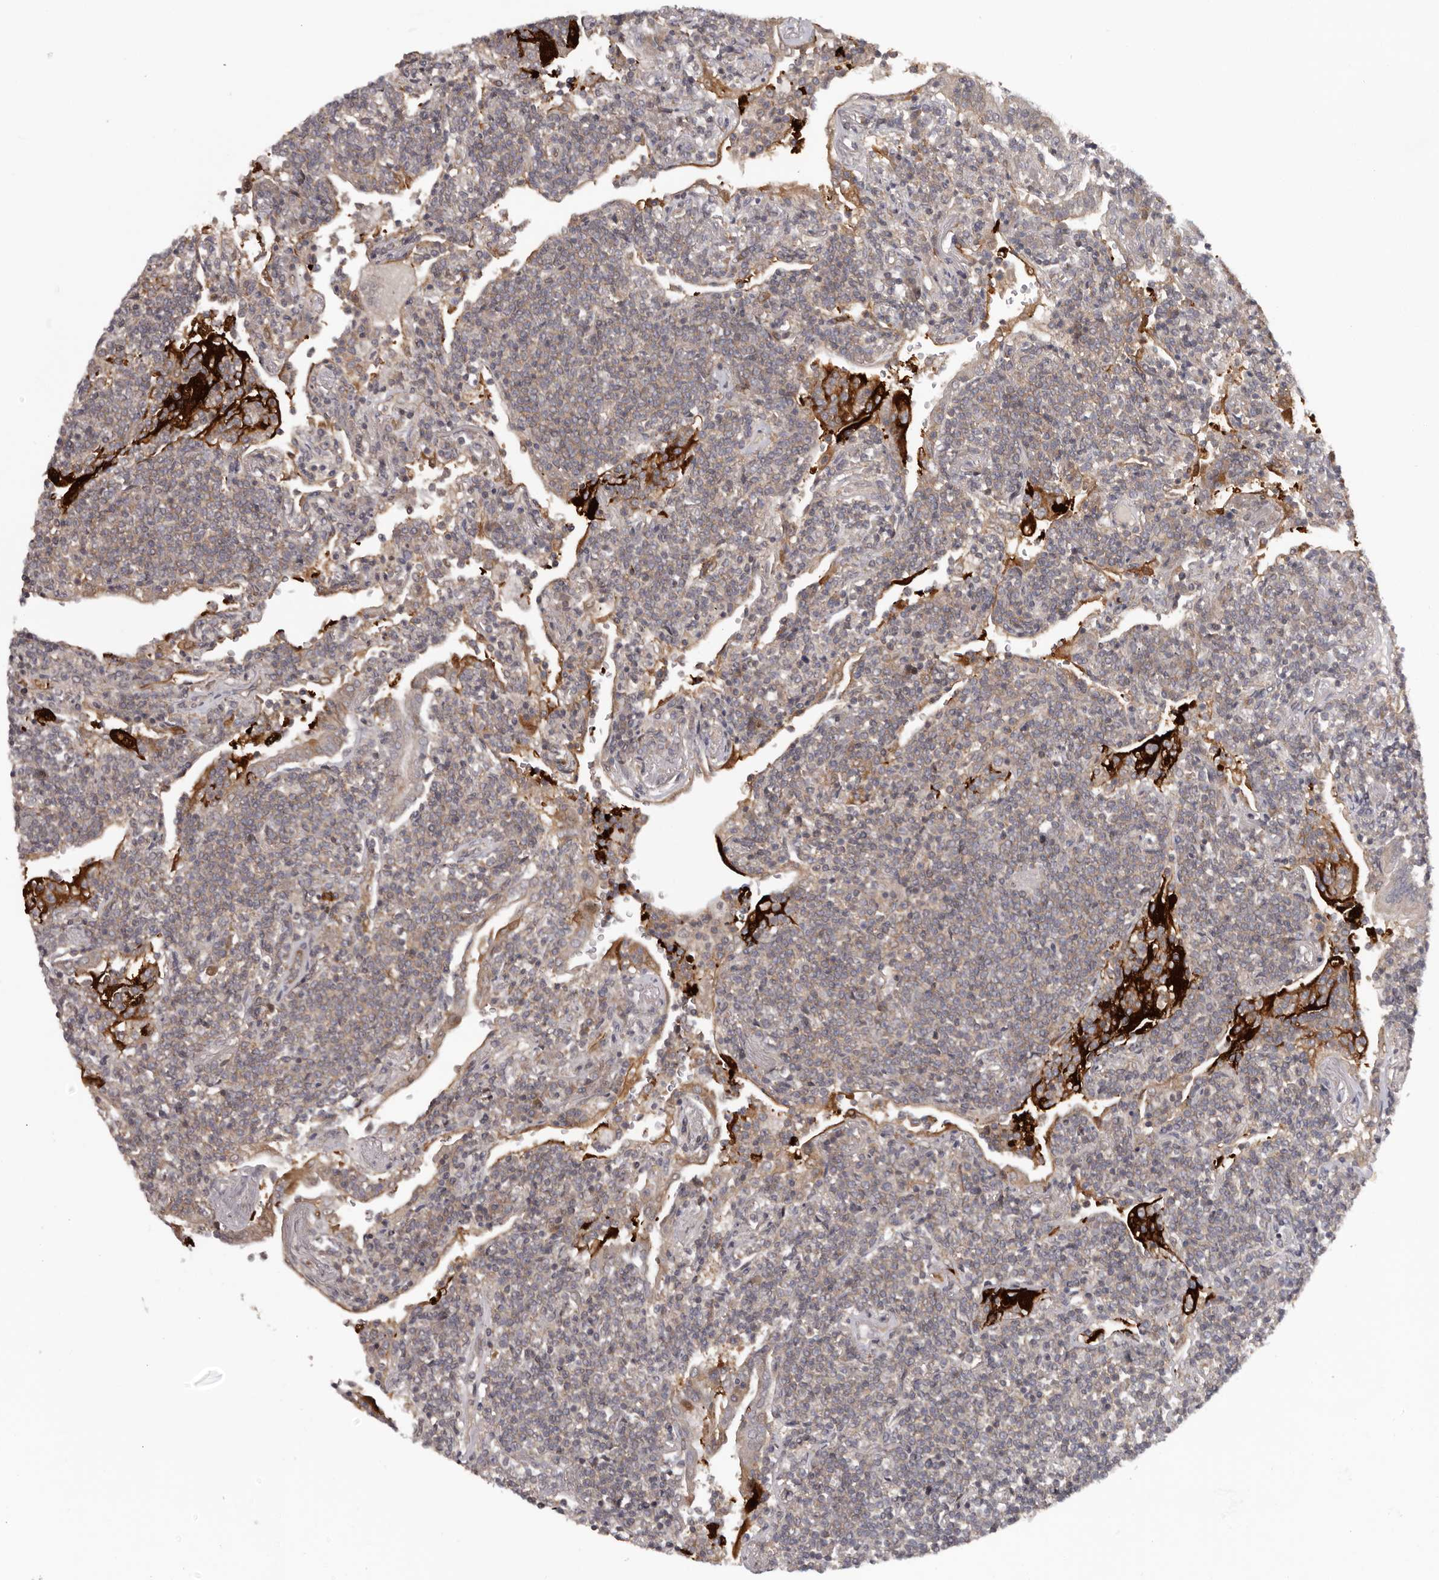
{"staining": {"intensity": "weak", "quantity": "<25%", "location": "cytoplasmic/membranous"}, "tissue": "lymphoma", "cell_type": "Tumor cells", "image_type": "cancer", "snomed": [{"axis": "morphology", "description": "Malignant lymphoma, non-Hodgkin's type, Low grade"}, {"axis": "topography", "description": "Lung"}], "caption": "There is no significant positivity in tumor cells of lymphoma.", "gene": "ANKRD44", "patient": {"sex": "female", "age": 71}}